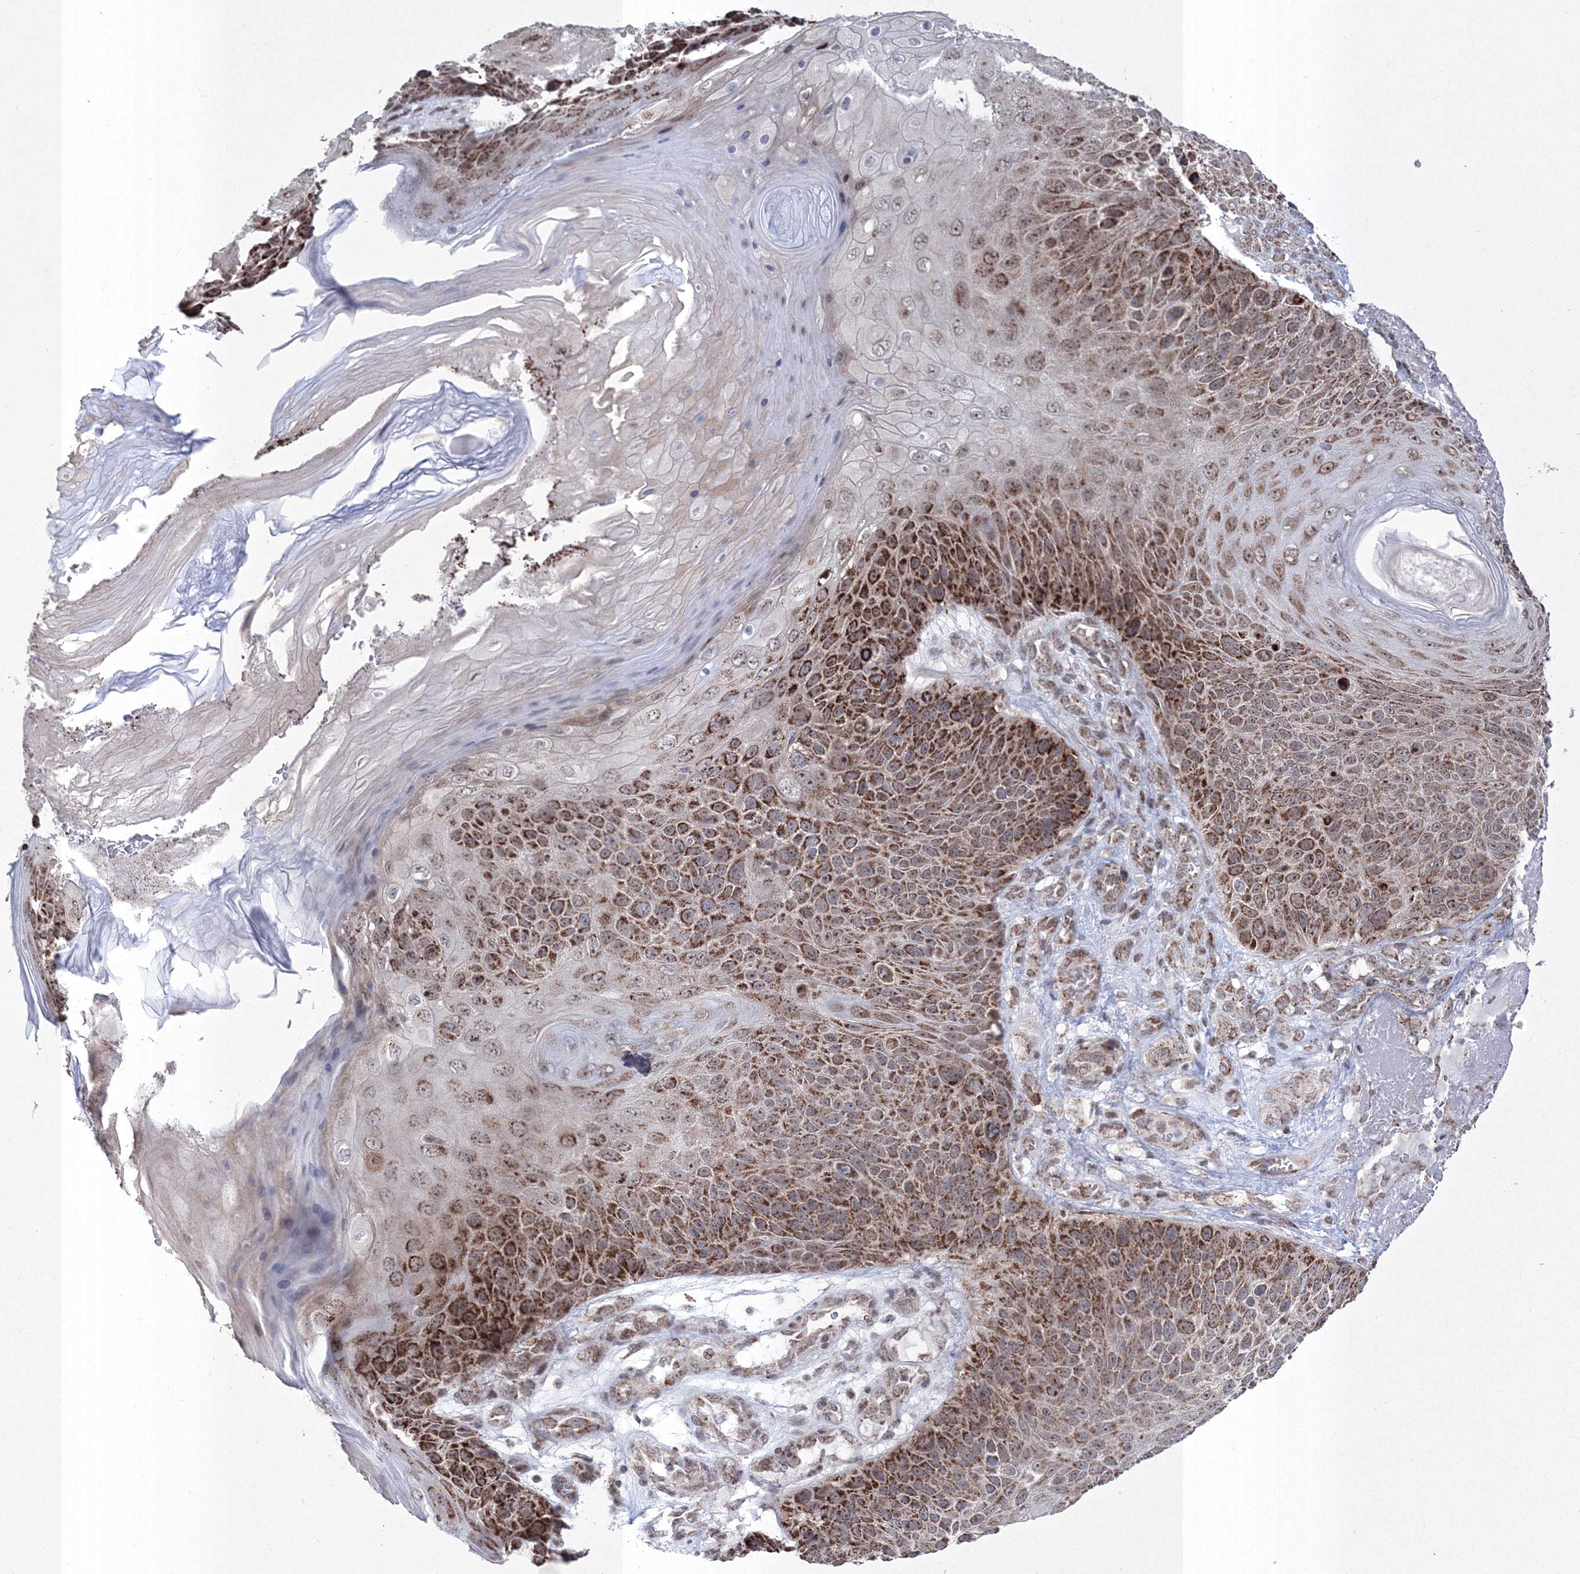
{"staining": {"intensity": "strong", "quantity": ">75%", "location": "cytoplasmic/membranous,nuclear"}, "tissue": "skin cancer", "cell_type": "Tumor cells", "image_type": "cancer", "snomed": [{"axis": "morphology", "description": "Squamous cell carcinoma, NOS"}, {"axis": "topography", "description": "Skin"}], "caption": "The photomicrograph demonstrates staining of skin cancer (squamous cell carcinoma), revealing strong cytoplasmic/membranous and nuclear protein expression (brown color) within tumor cells.", "gene": "GRSF1", "patient": {"sex": "female", "age": 88}}